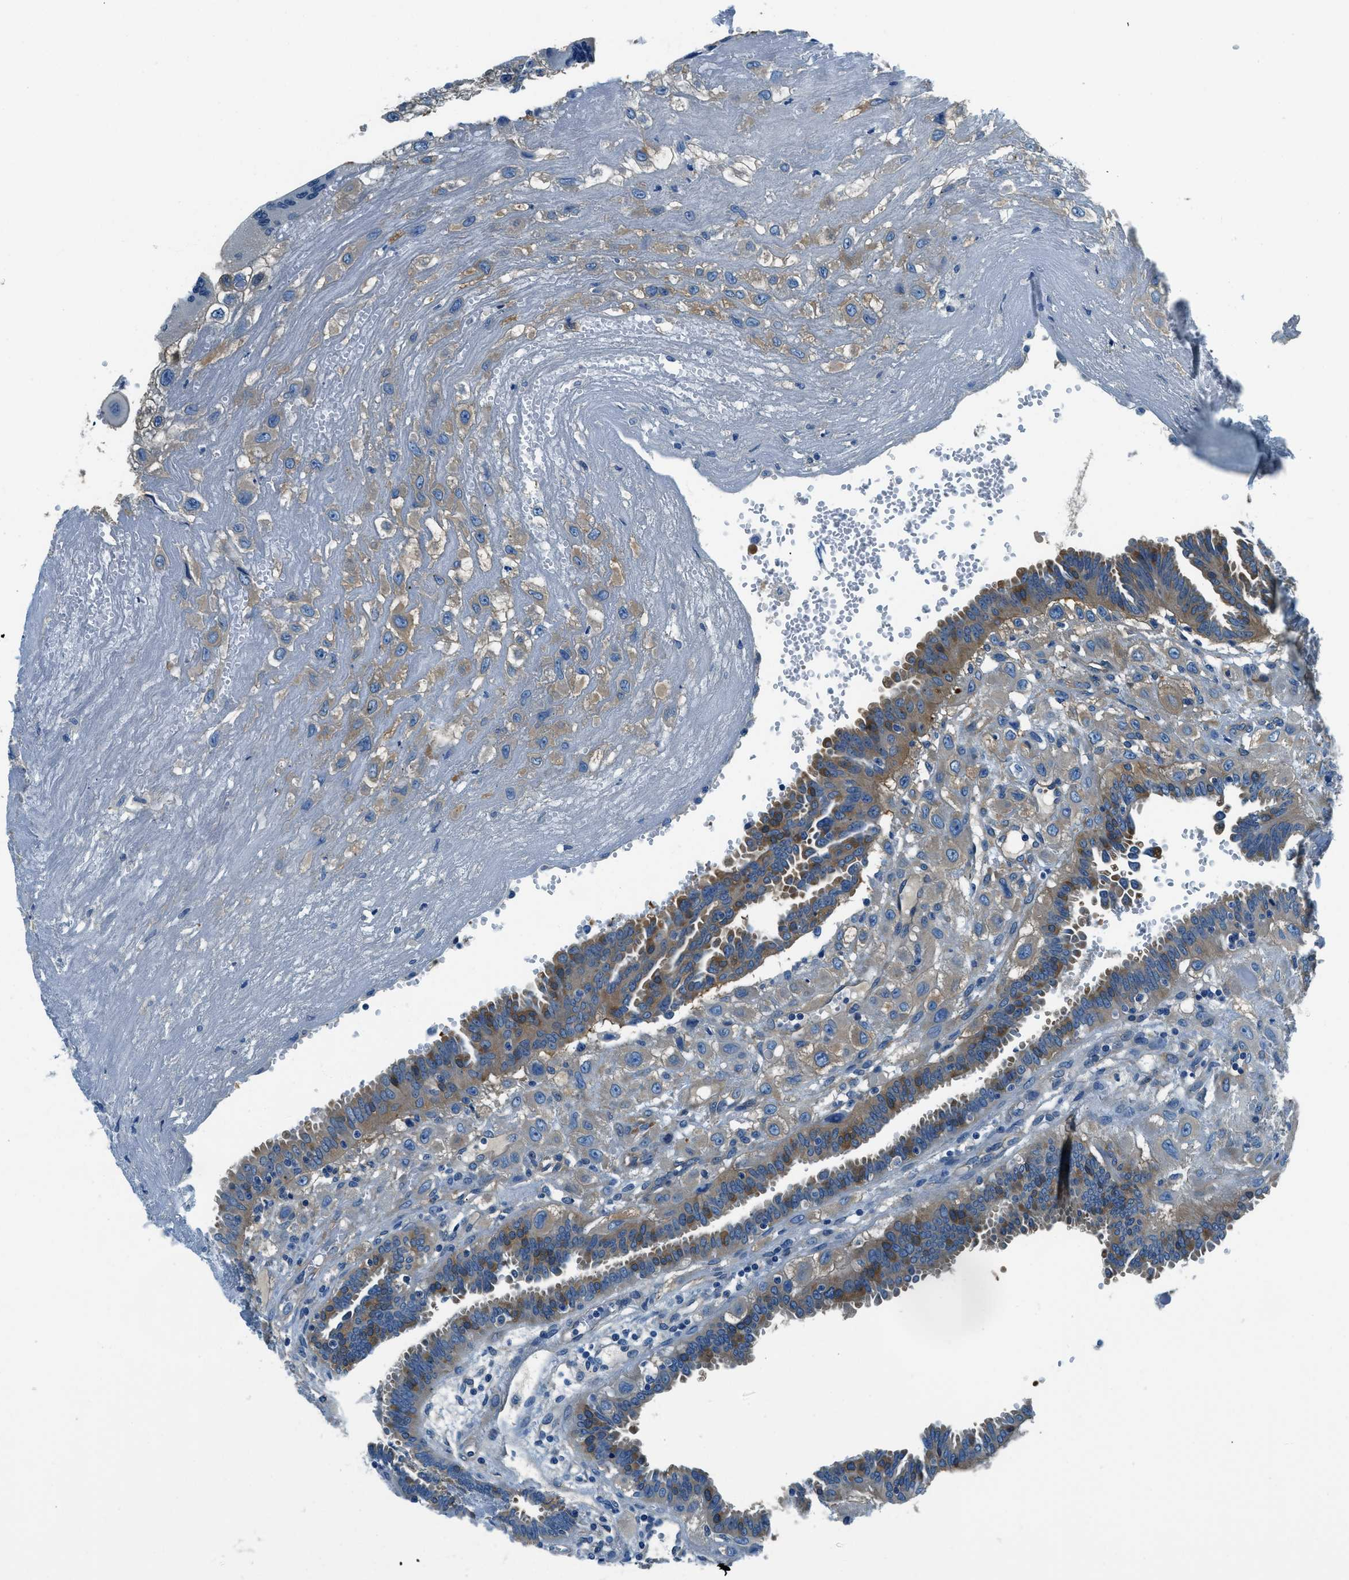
{"staining": {"intensity": "moderate", "quantity": ">75%", "location": "cytoplasmic/membranous"}, "tissue": "fallopian tube", "cell_type": "Glandular cells", "image_type": "normal", "snomed": [{"axis": "morphology", "description": "Normal tissue, NOS"}, {"axis": "topography", "description": "Fallopian tube"}, {"axis": "topography", "description": "Placenta"}], "caption": "An immunohistochemistry (IHC) micrograph of unremarkable tissue is shown. Protein staining in brown highlights moderate cytoplasmic/membranous positivity in fallopian tube within glandular cells.", "gene": "TWF1", "patient": {"sex": "female", "age": 32}}